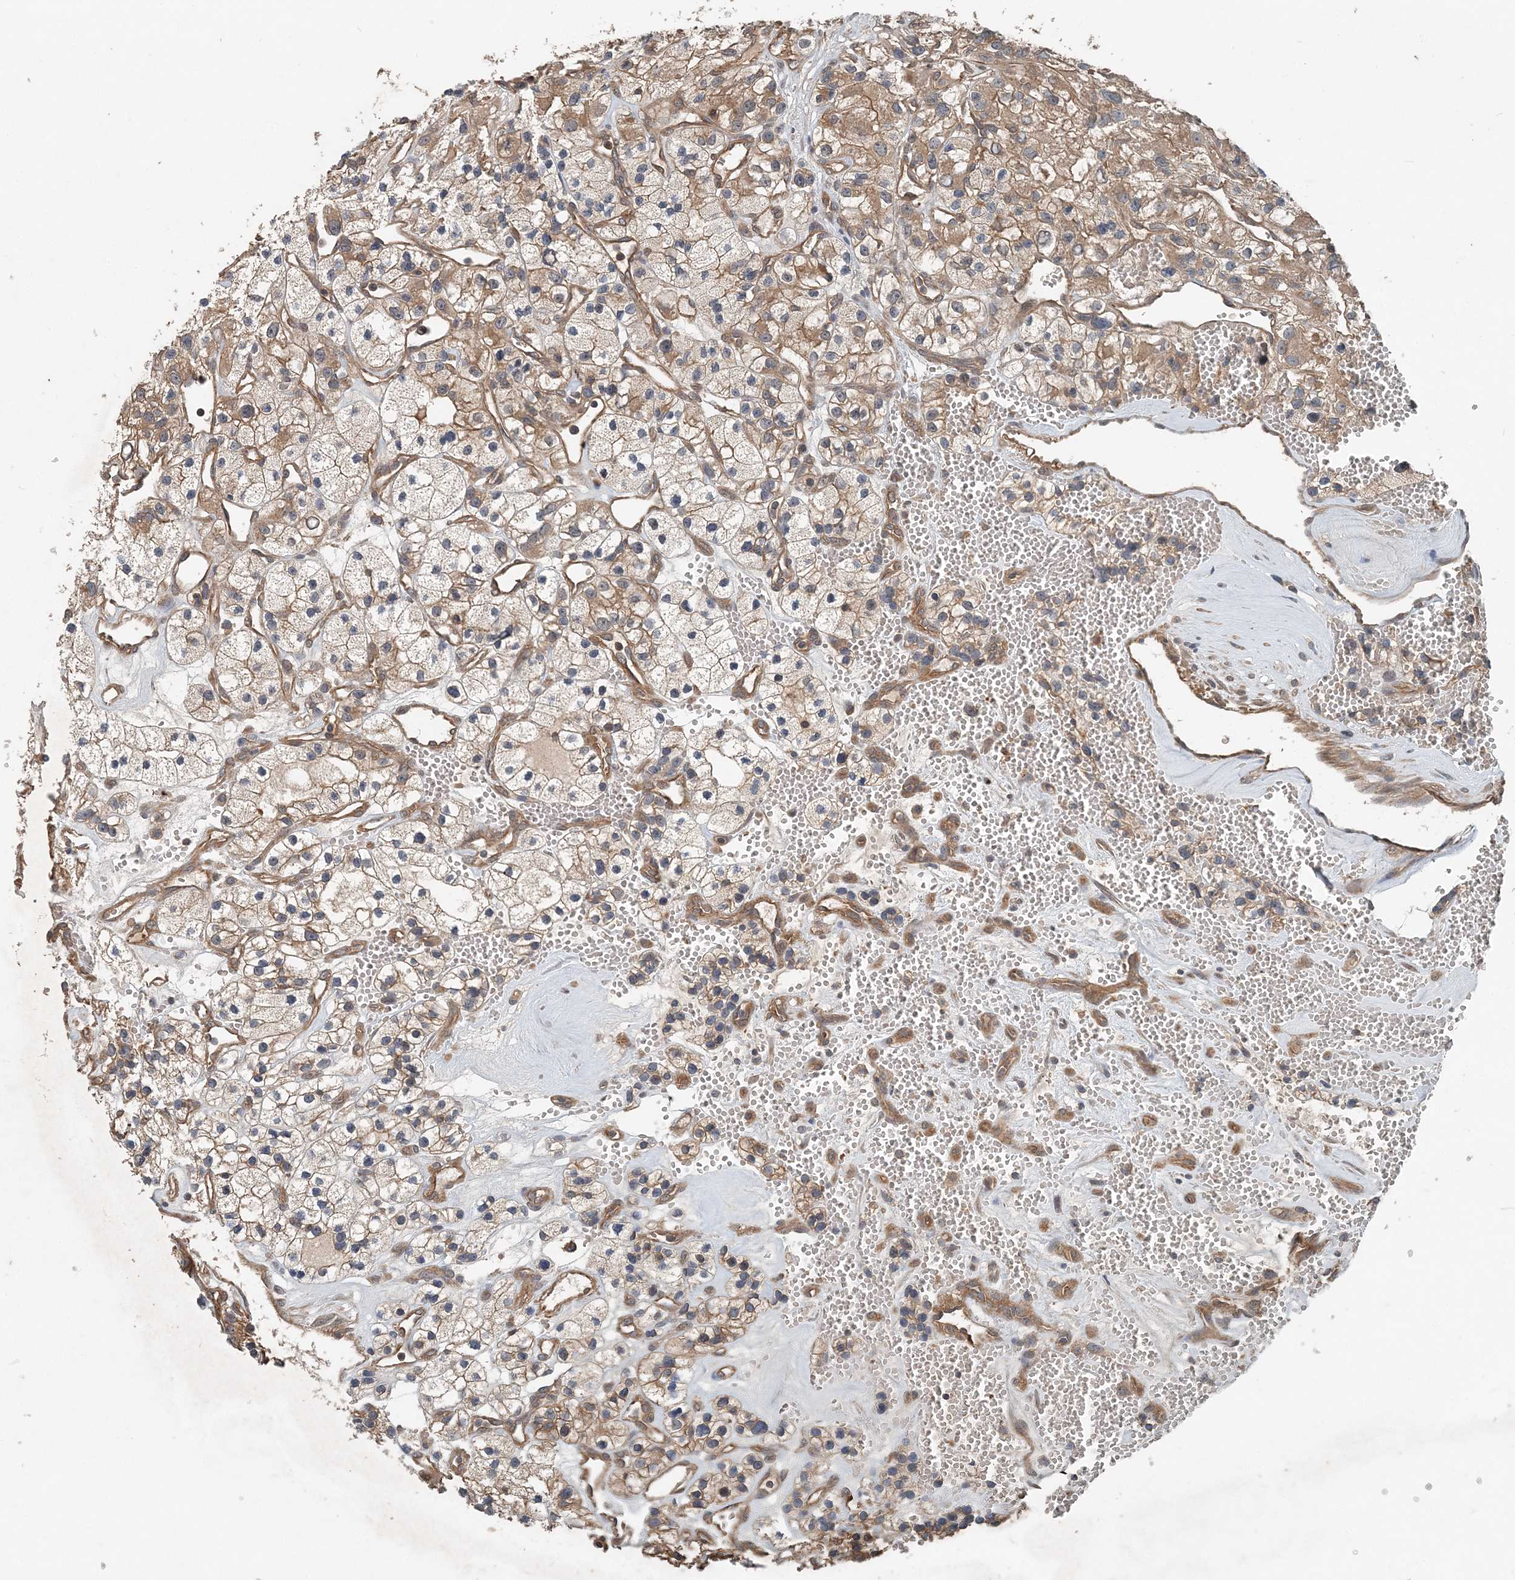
{"staining": {"intensity": "moderate", "quantity": "25%-75%", "location": "cytoplasmic/membranous"}, "tissue": "renal cancer", "cell_type": "Tumor cells", "image_type": "cancer", "snomed": [{"axis": "morphology", "description": "Adenocarcinoma, NOS"}, {"axis": "topography", "description": "Kidney"}], "caption": "The micrograph displays staining of renal cancer (adenocarcinoma), revealing moderate cytoplasmic/membranous protein positivity (brown color) within tumor cells.", "gene": "SMPD3", "patient": {"sex": "female", "age": 57}}